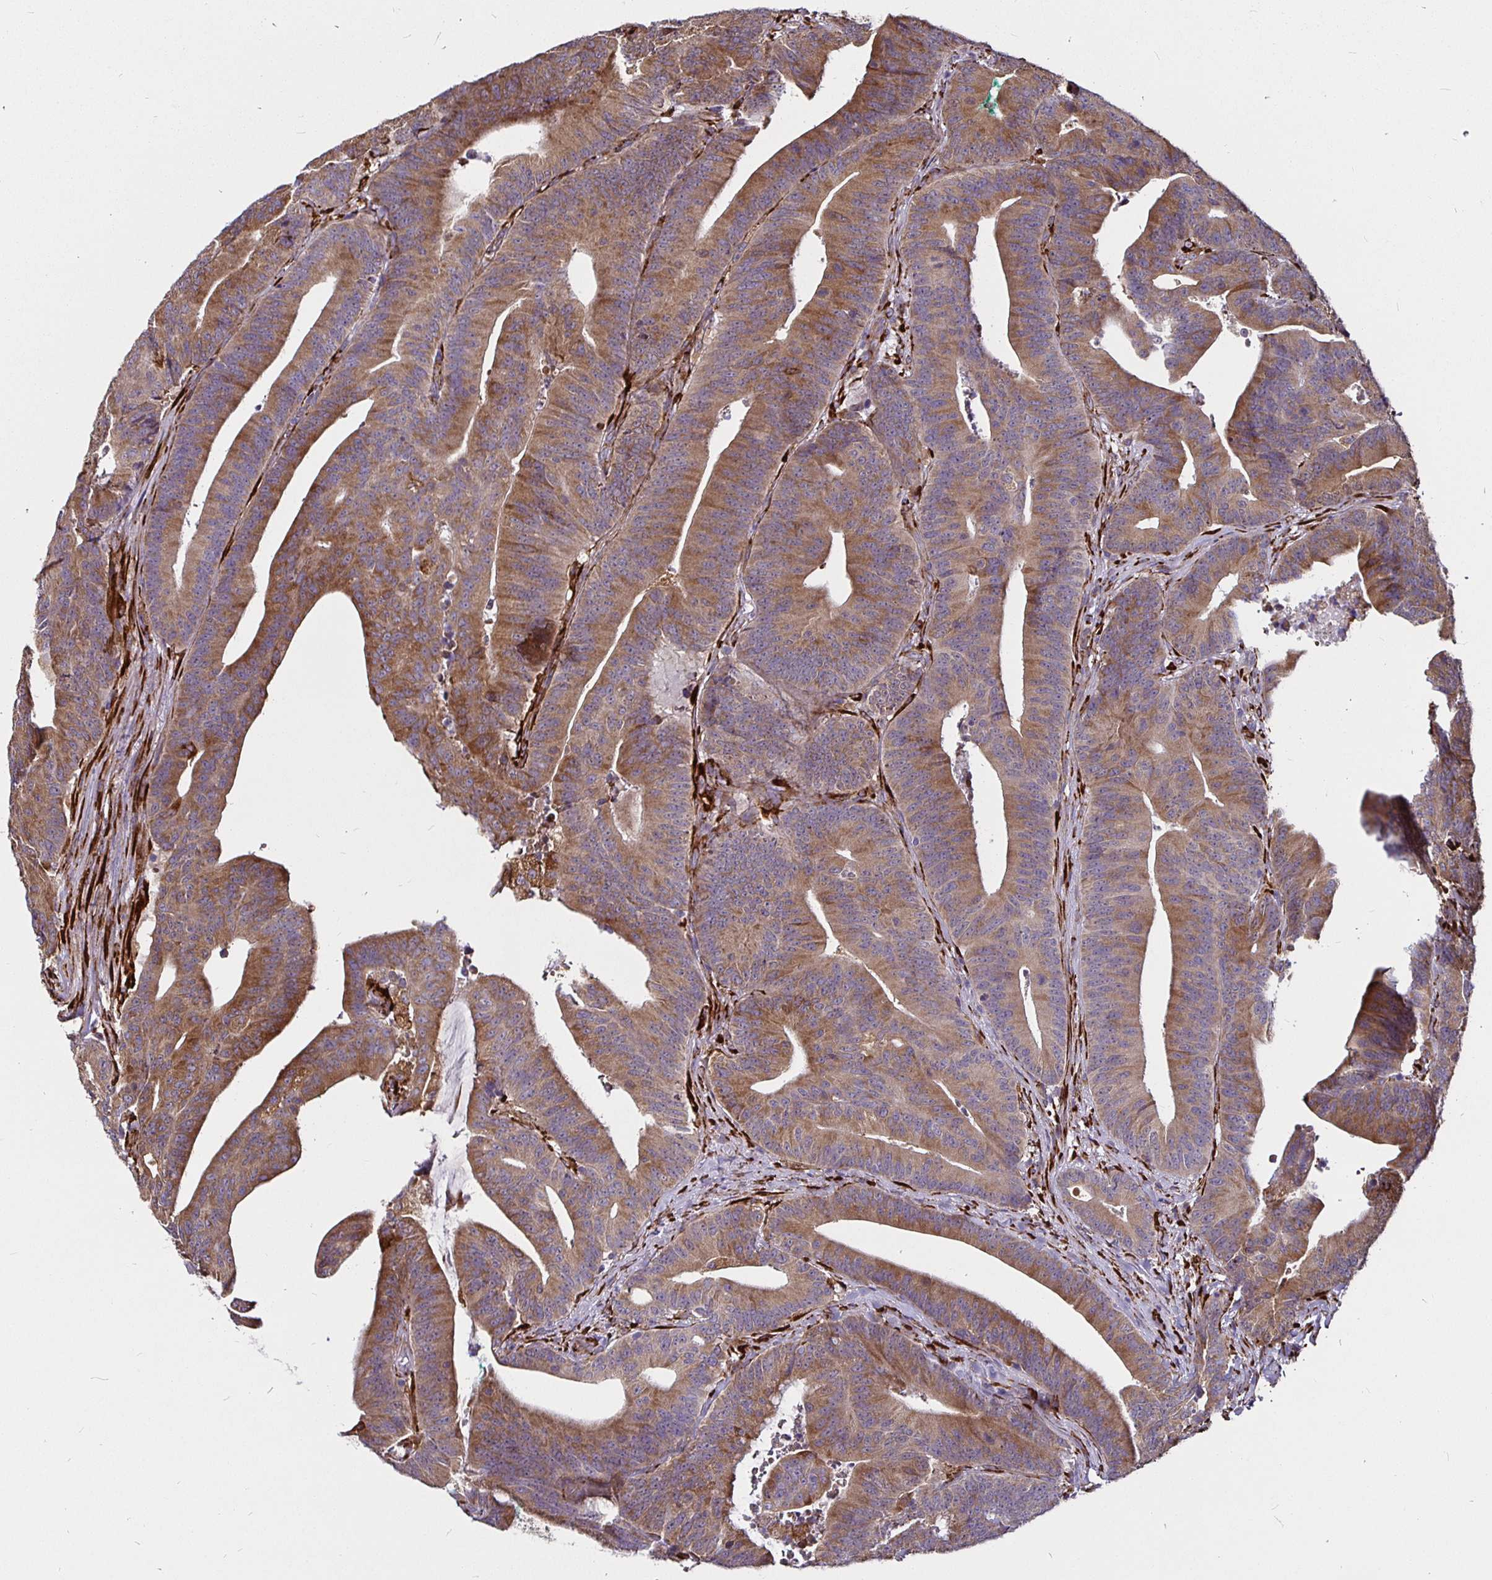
{"staining": {"intensity": "moderate", "quantity": ">75%", "location": "cytoplasmic/membranous"}, "tissue": "colorectal cancer", "cell_type": "Tumor cells", "image_type": "cancer", "snomed": [{"axis": "morphology", "description": "Adenocarcinoma, NOS"}, {"axis": "topography", "description": "Colon"}], "caption": "Immunohistochemical staining of colorectal adenocarcinoma shows medium levels of moderate cytoplasmic/membranous protein expression in about >75% of tumor cells.", "gene": "P4HA2", "patient": {"sex": "female", "age": 78}}